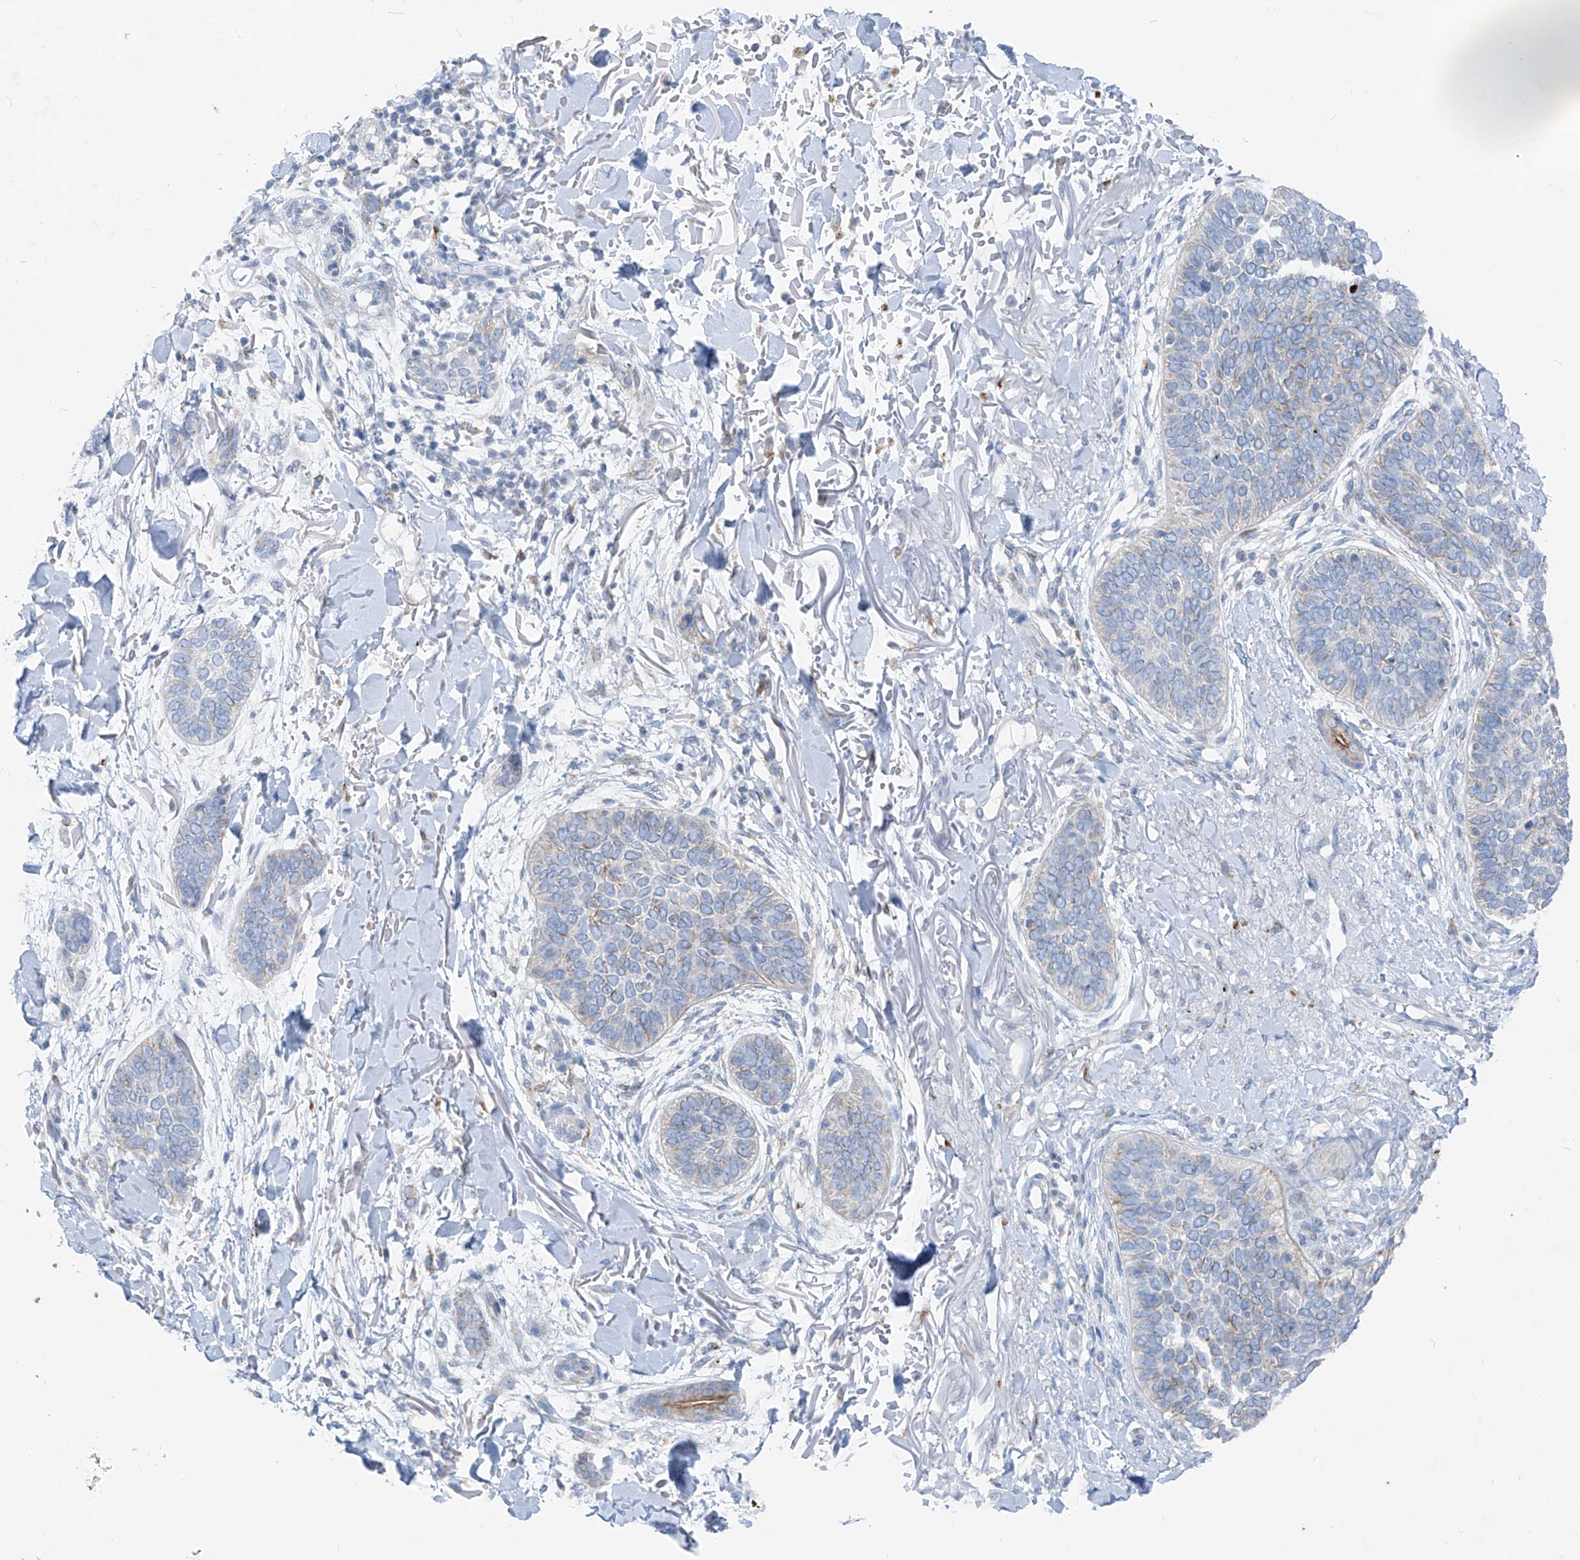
{"staining": {"intensity": "negative", "quantity": "none", "location": "none"}, "tissue": "skin cancer", "cell_type": "Tumor cells", "image_type": "cancer", "snomed": [{"axis": "morphology", "description": "Basal cell carcinoma"}, {"axis": "topography", "description": "Skin"}], "caption": "The immunohistochemistry image has no significant staining in tumor cells of skin basal cell carcinoma tissue.", "gene": "GPR137C", "patient": {"sex": "male", "age": 85}}